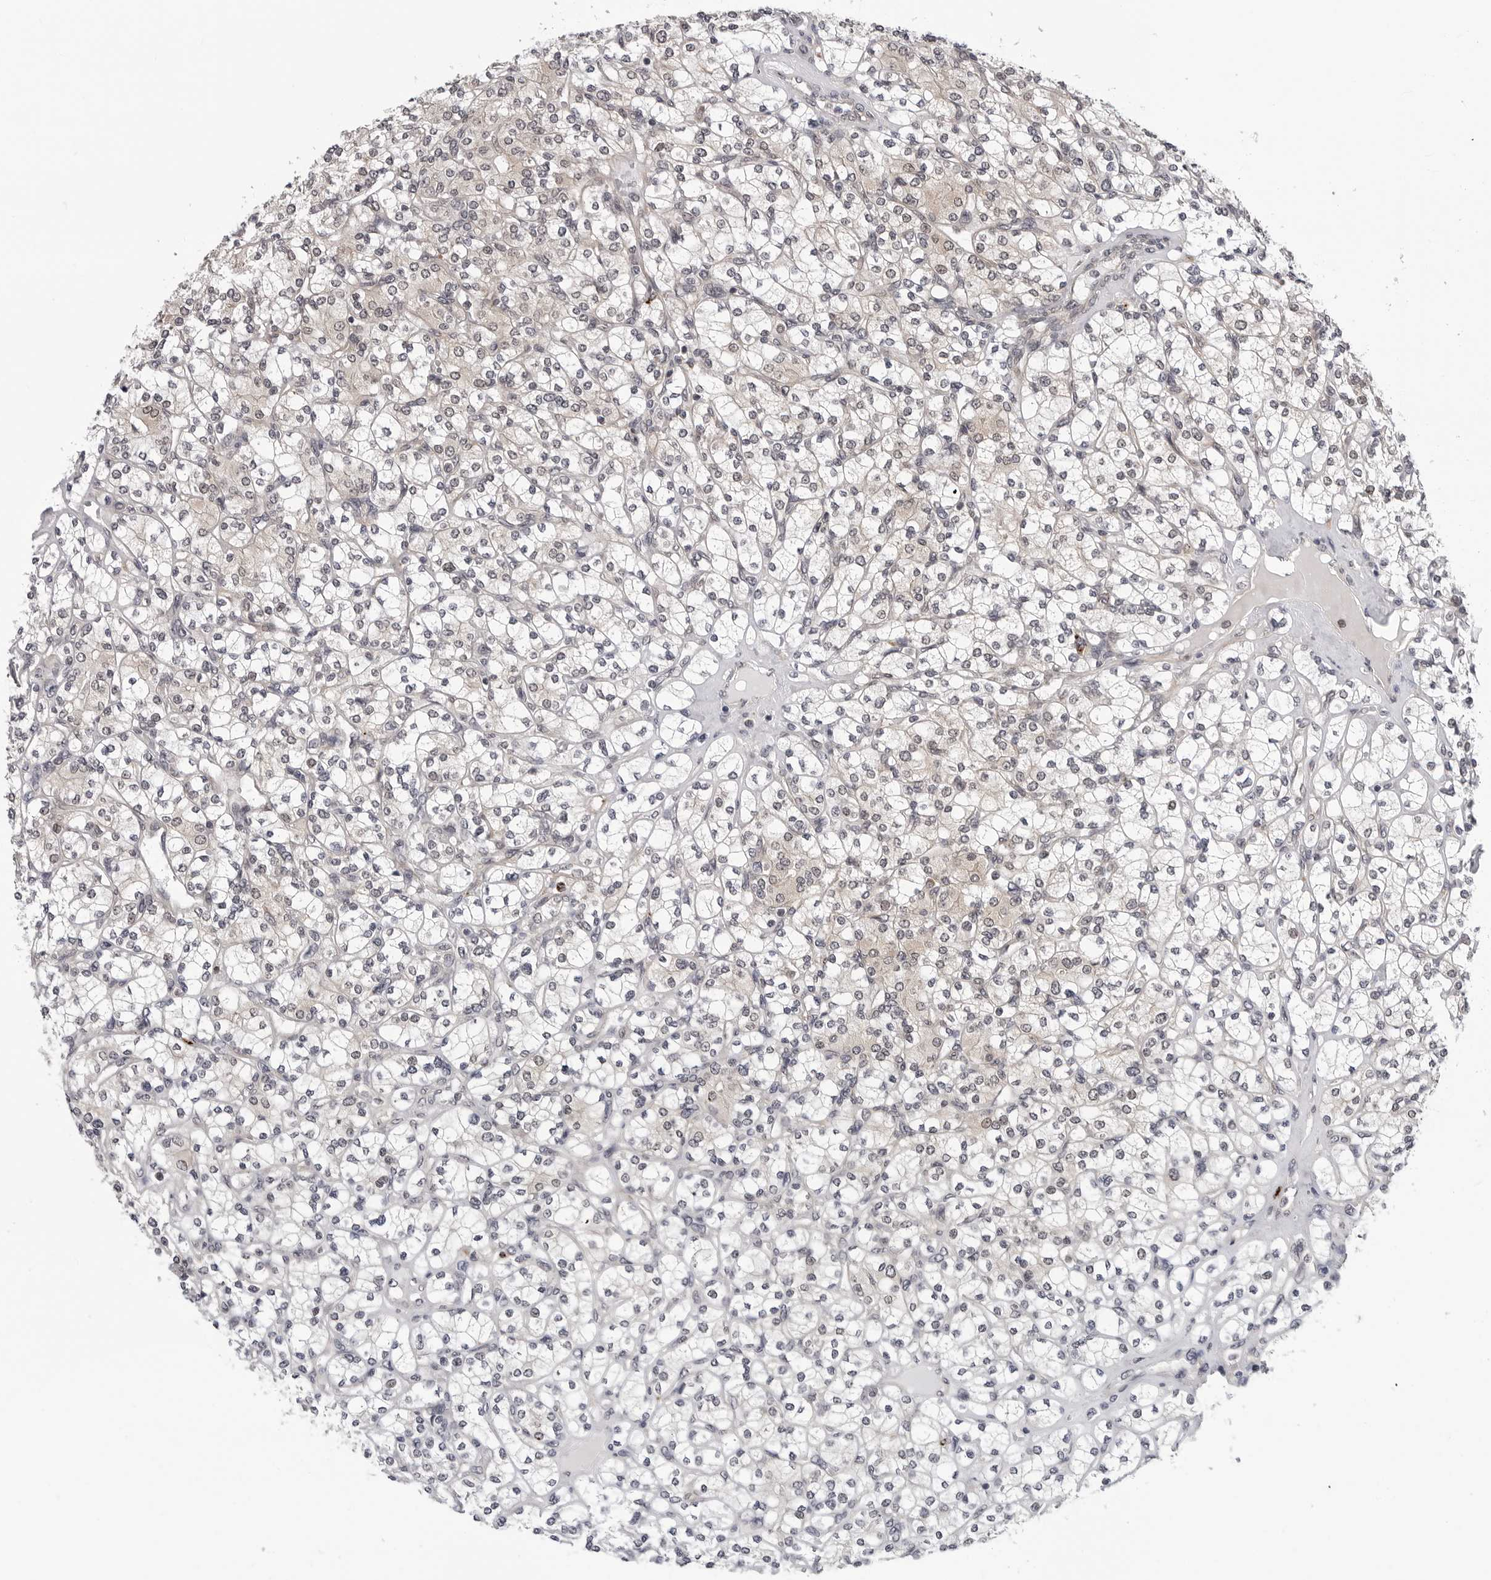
{"staining": {"intensity": "negative", "quantity": "none", "location": "none"}, "tissue": "renal cancer", "cell_type": "Tumor cells", "image_type": "cancer", "snomed": [{"axis": "morphology", "description": "Adenocarcinoma, NOS"}, {"axis": "topography", "description": "Kidney"}], "caption": "Micrograph shows no significant protein positivity in tumor cells of renal cancer (adenocarcinoma).", "gene": "KIAA1614", "patient": {"sex": "male", "age": 77}}